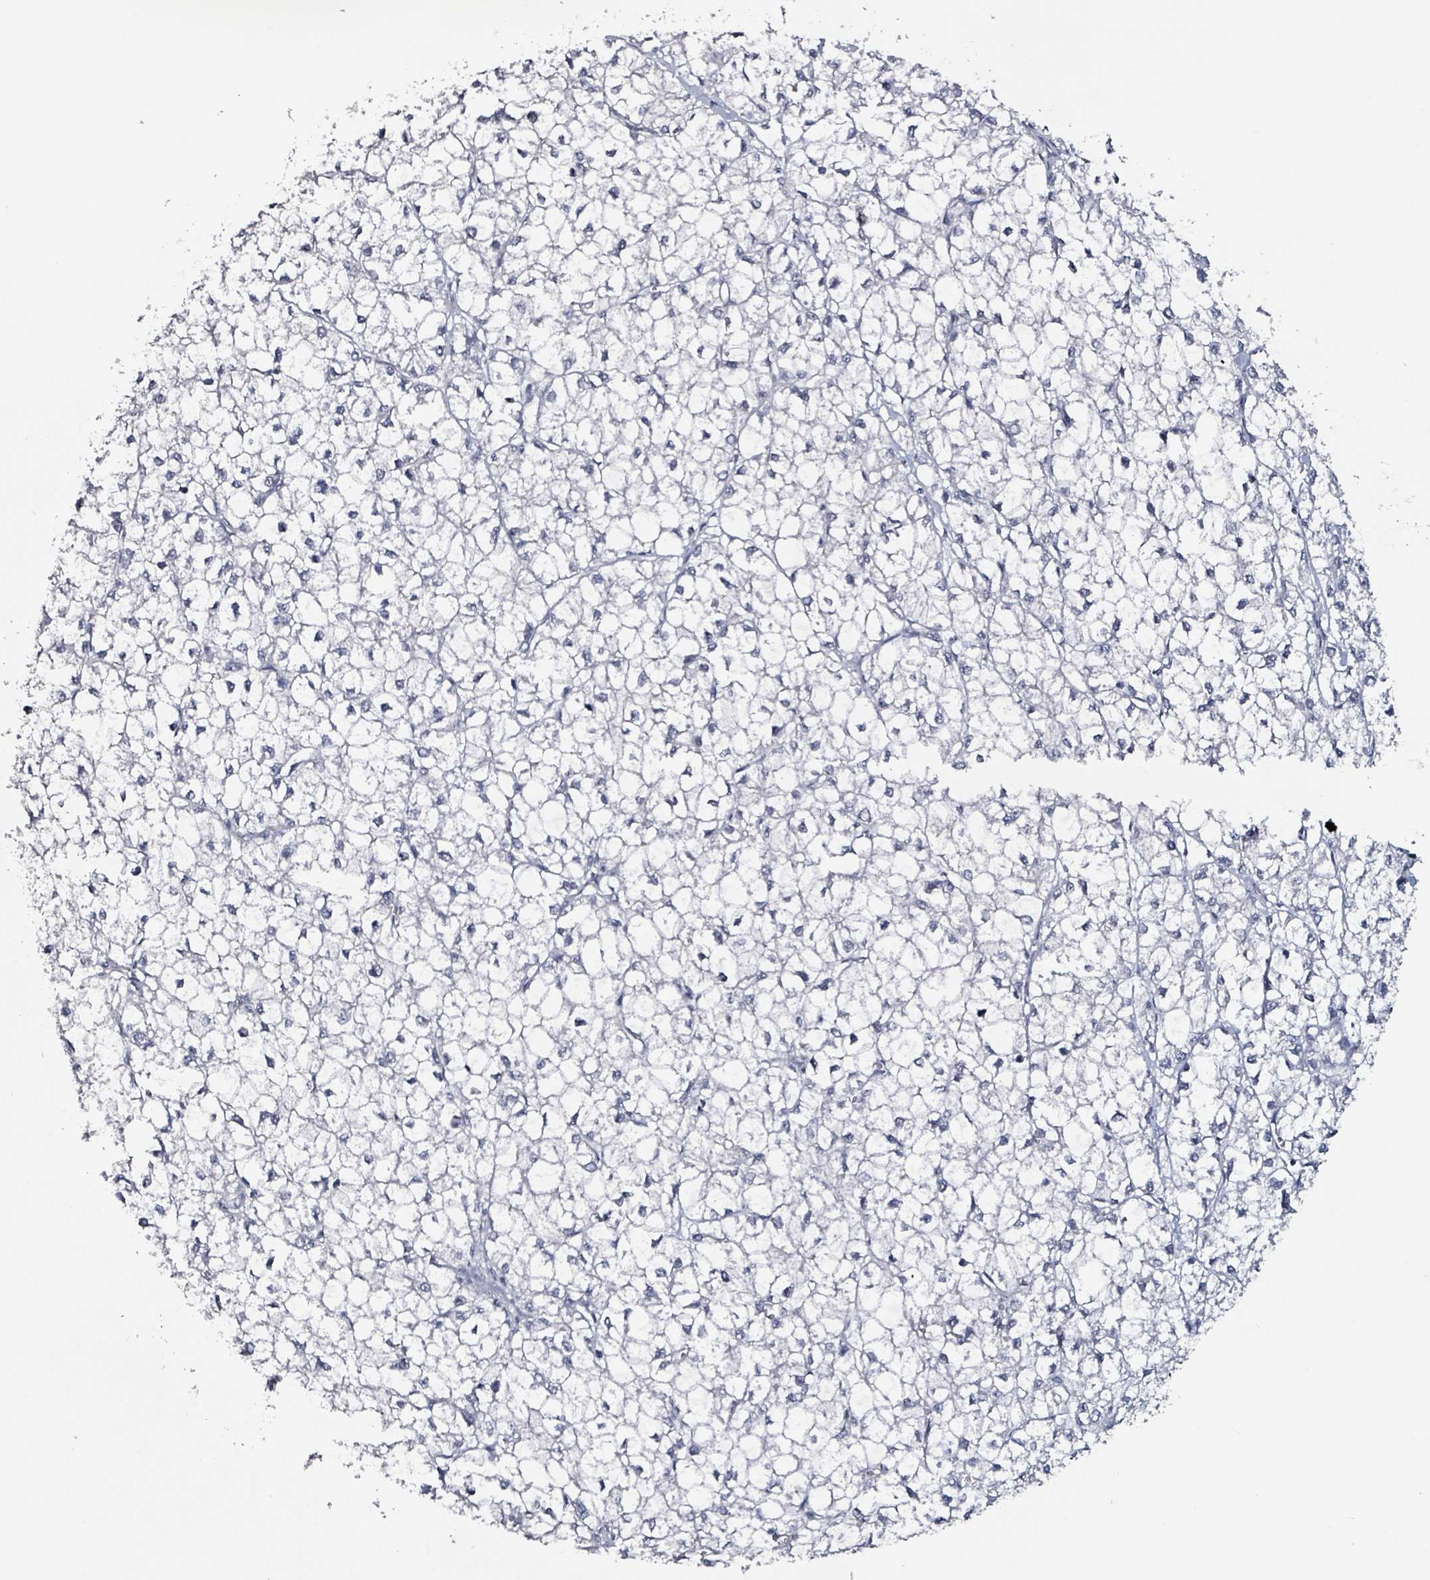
{"staining": {"intensity": "negative", "quantity": "none", "location": "none"}, "tissue": "liver cancer", "cell_type": "Tumor cells", "image_type": "cancer", "snomed": [{"axis": "morphology", "description": "Carcinoma, Hepatocellular, NOS"}, {"axis": "topography", "description": "Liver"}], "caption": "There is no significant expression in tumor cells of liver hepatocellular carcinoma.", "gene": "CA9", "patient": {"sex": "female", "age": 43}}